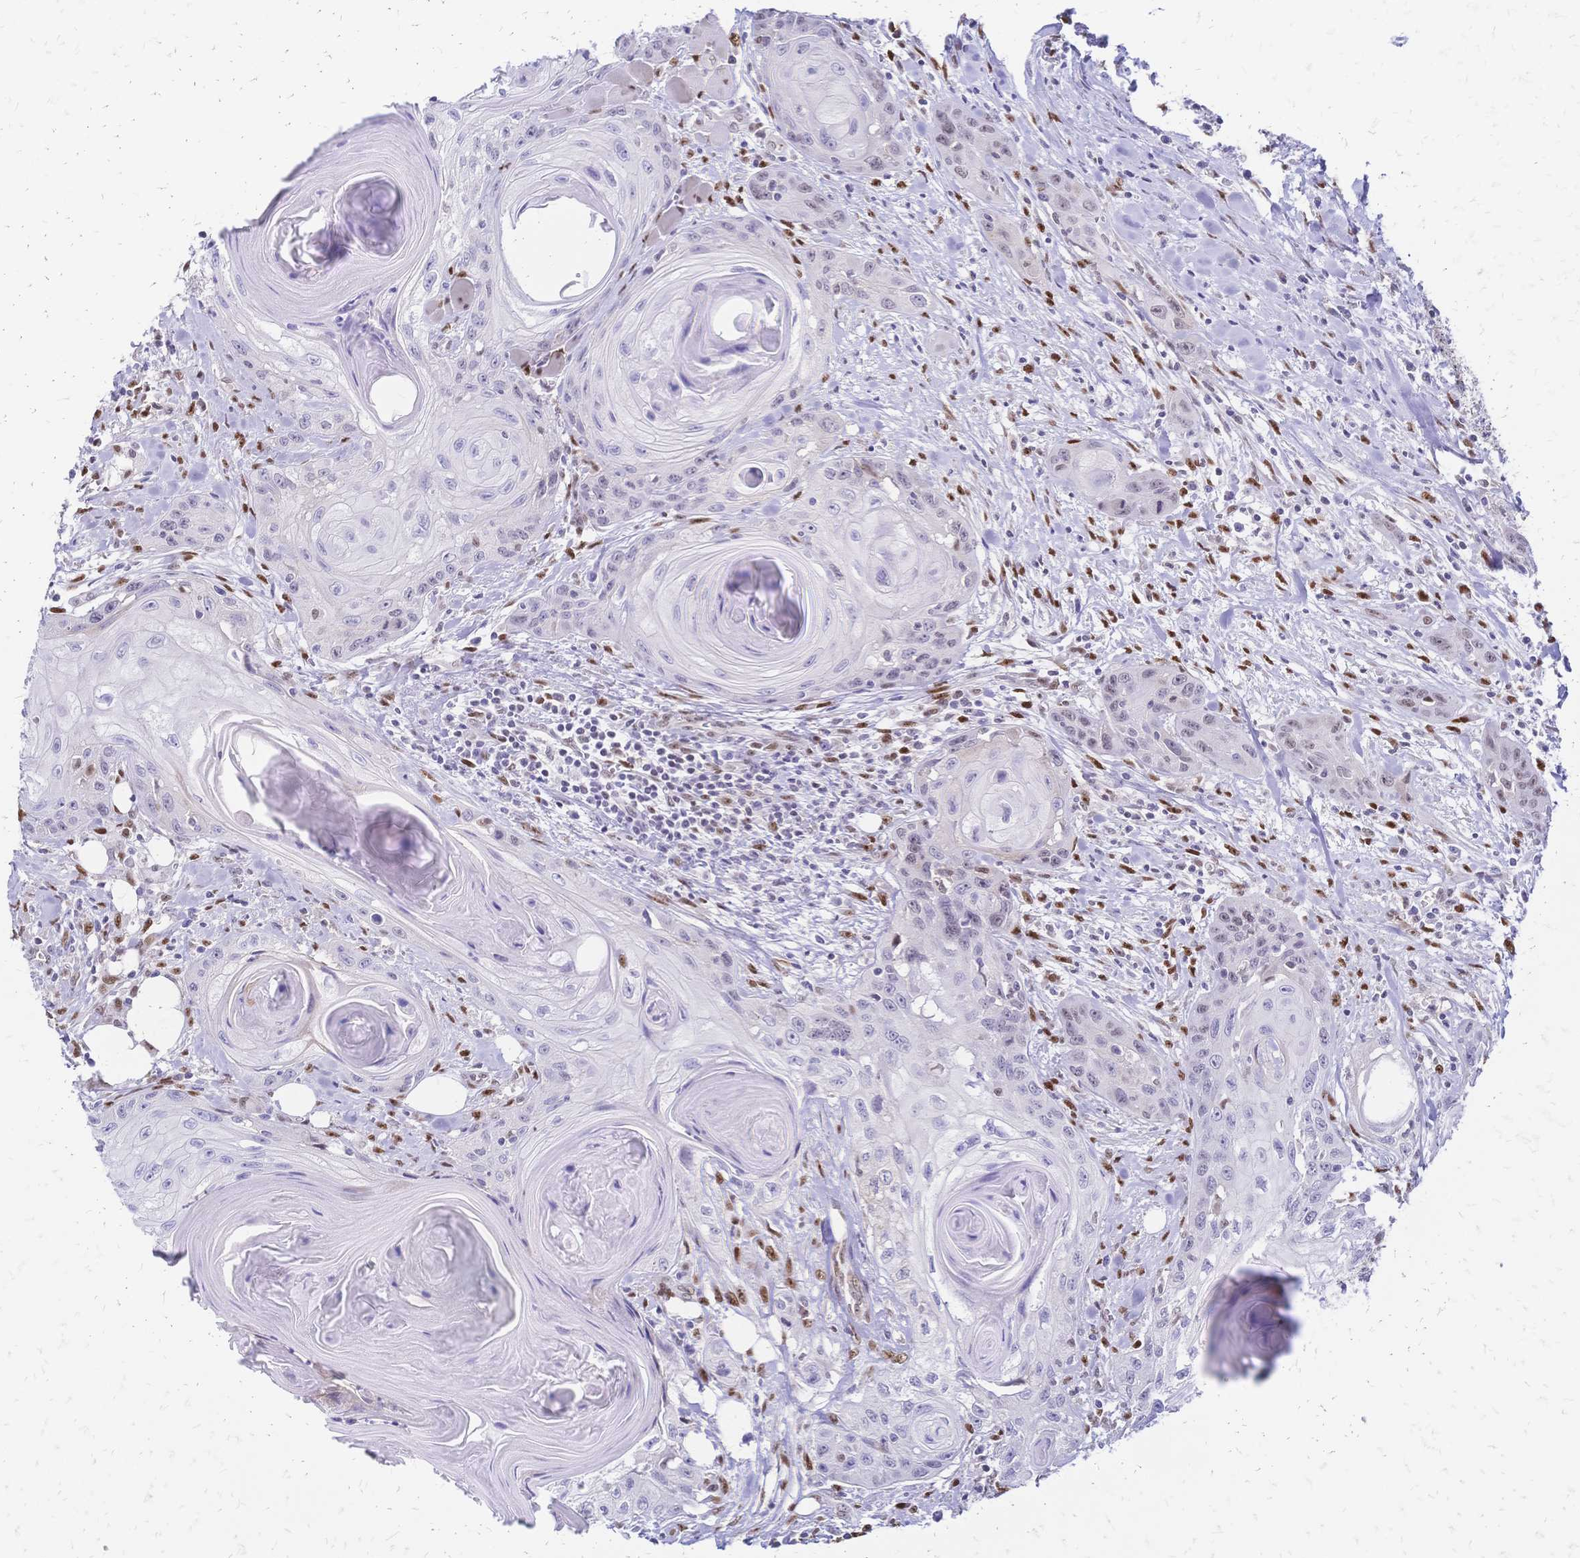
{"staining": {"intensity": "negative", "quantity": "none", "location": "none"}, "tissue": "head and neck cancer", "cell_type": "Tumor cells", "image_type": "cancer", "snomed": [{"axis": "morphology", "description": "Squamous cell carcinoma, NOS"}, {"axis": "topography", "description": "Oral tissue"}, {"axis": "topography", "description": "Head-Neck"}], "caption": "Tumor cells show no significant staining in head and neck cancer.", "gene": "NFIC", "patient": {"sex": "male", "age": 58}}